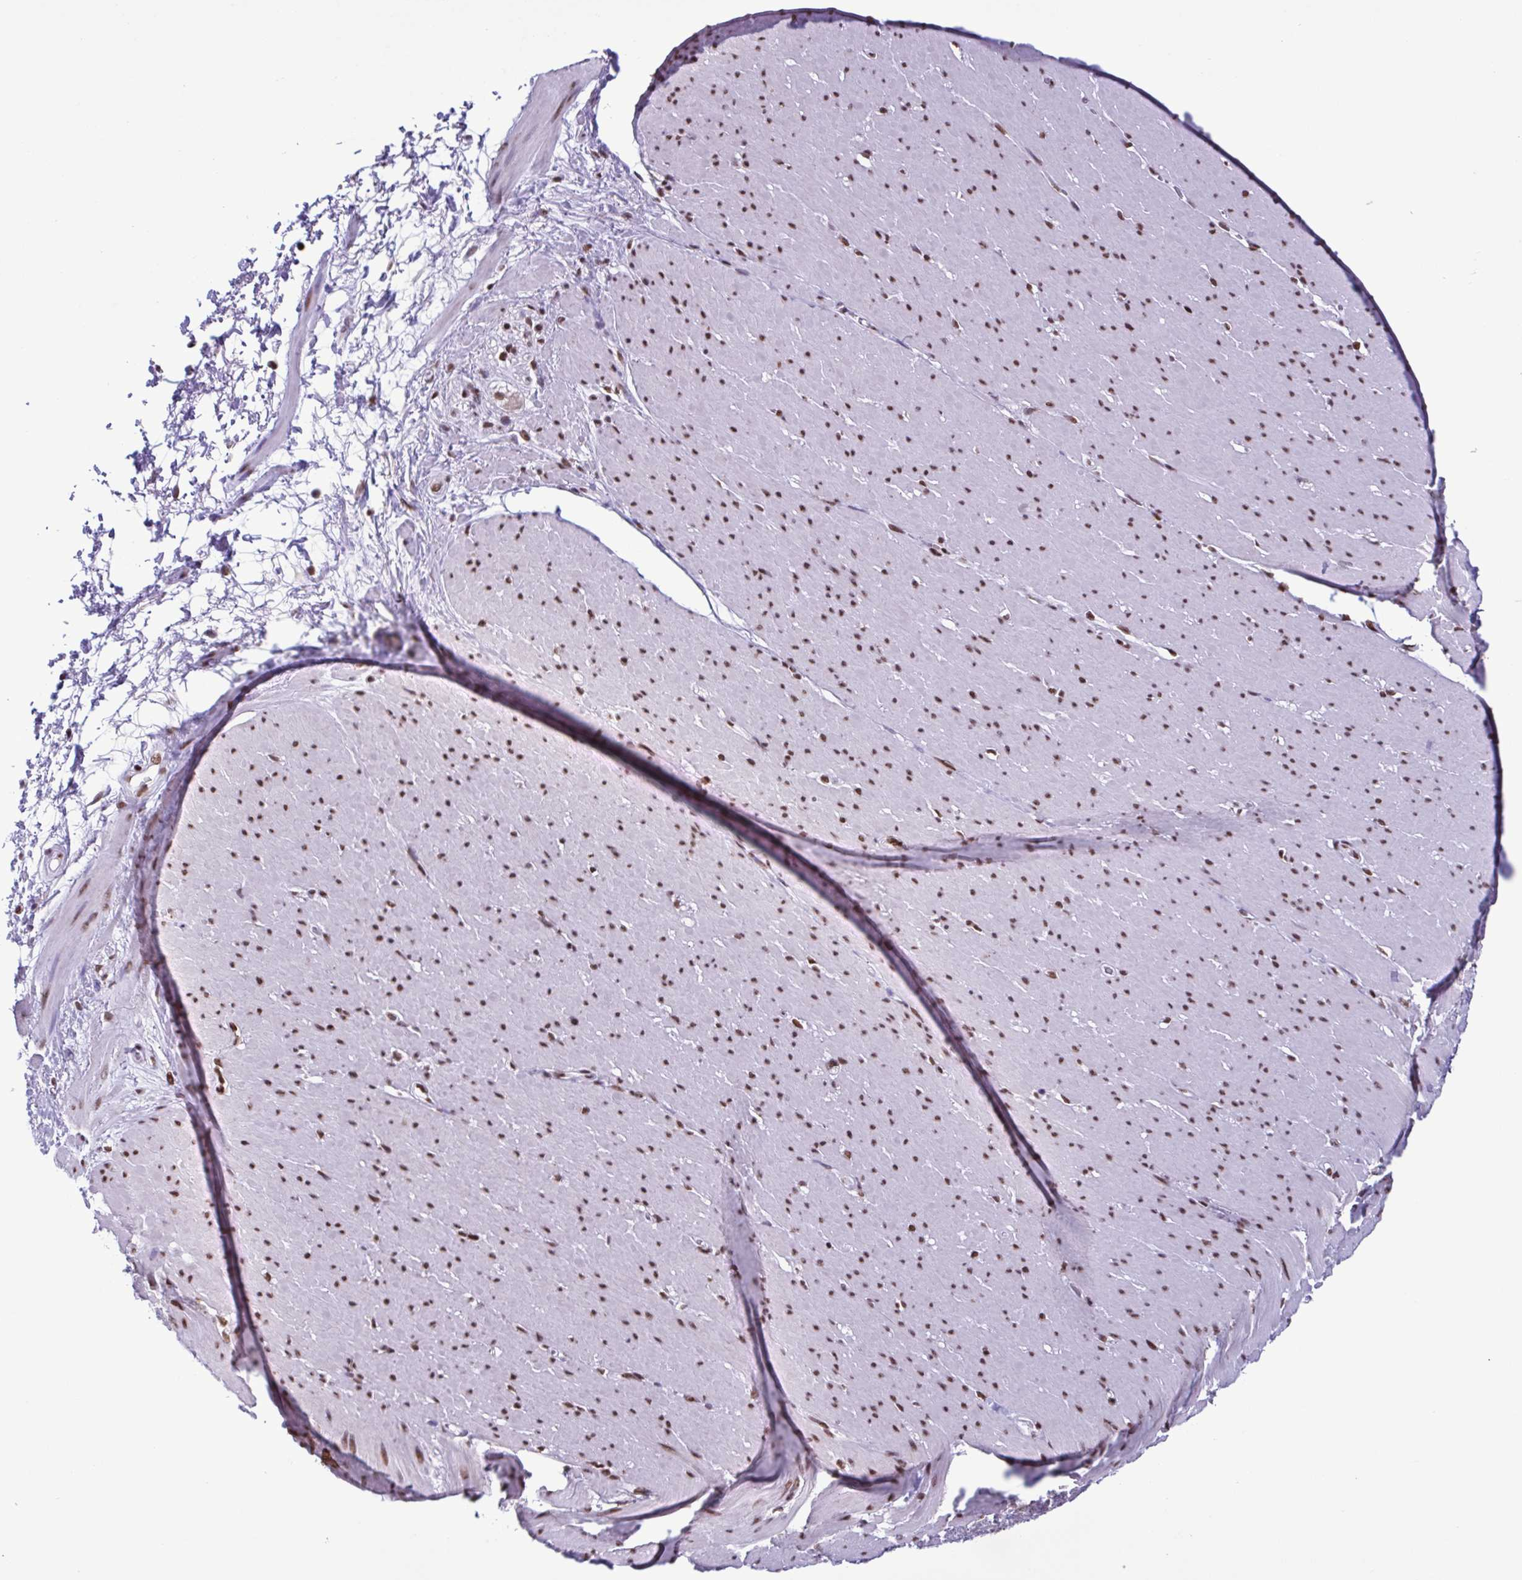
{"staining": {"intensity": "moderate", "quantity": ">75%", "location": "nuclear"}, "tissue": "smooth muscle", "cell_type": "Smooth muscle cells", "image_type": "normal", "snomed": [{"axis": "morphology", "description": "Normal tissue, NOS"}, {"axis": "topography", "description": "Smooth muscle"}, {"axis": "topography", "description": "Rectum"}], "caption": "The immunohistochemical stain labels moderate nuclear positivity in smooth muscle cells of benign smooth muscle. (Brightfield microscopy of DAB IHC at high magnification).", "gene": "TIMM21", "patient": {"sex": "male", "age": 53}}